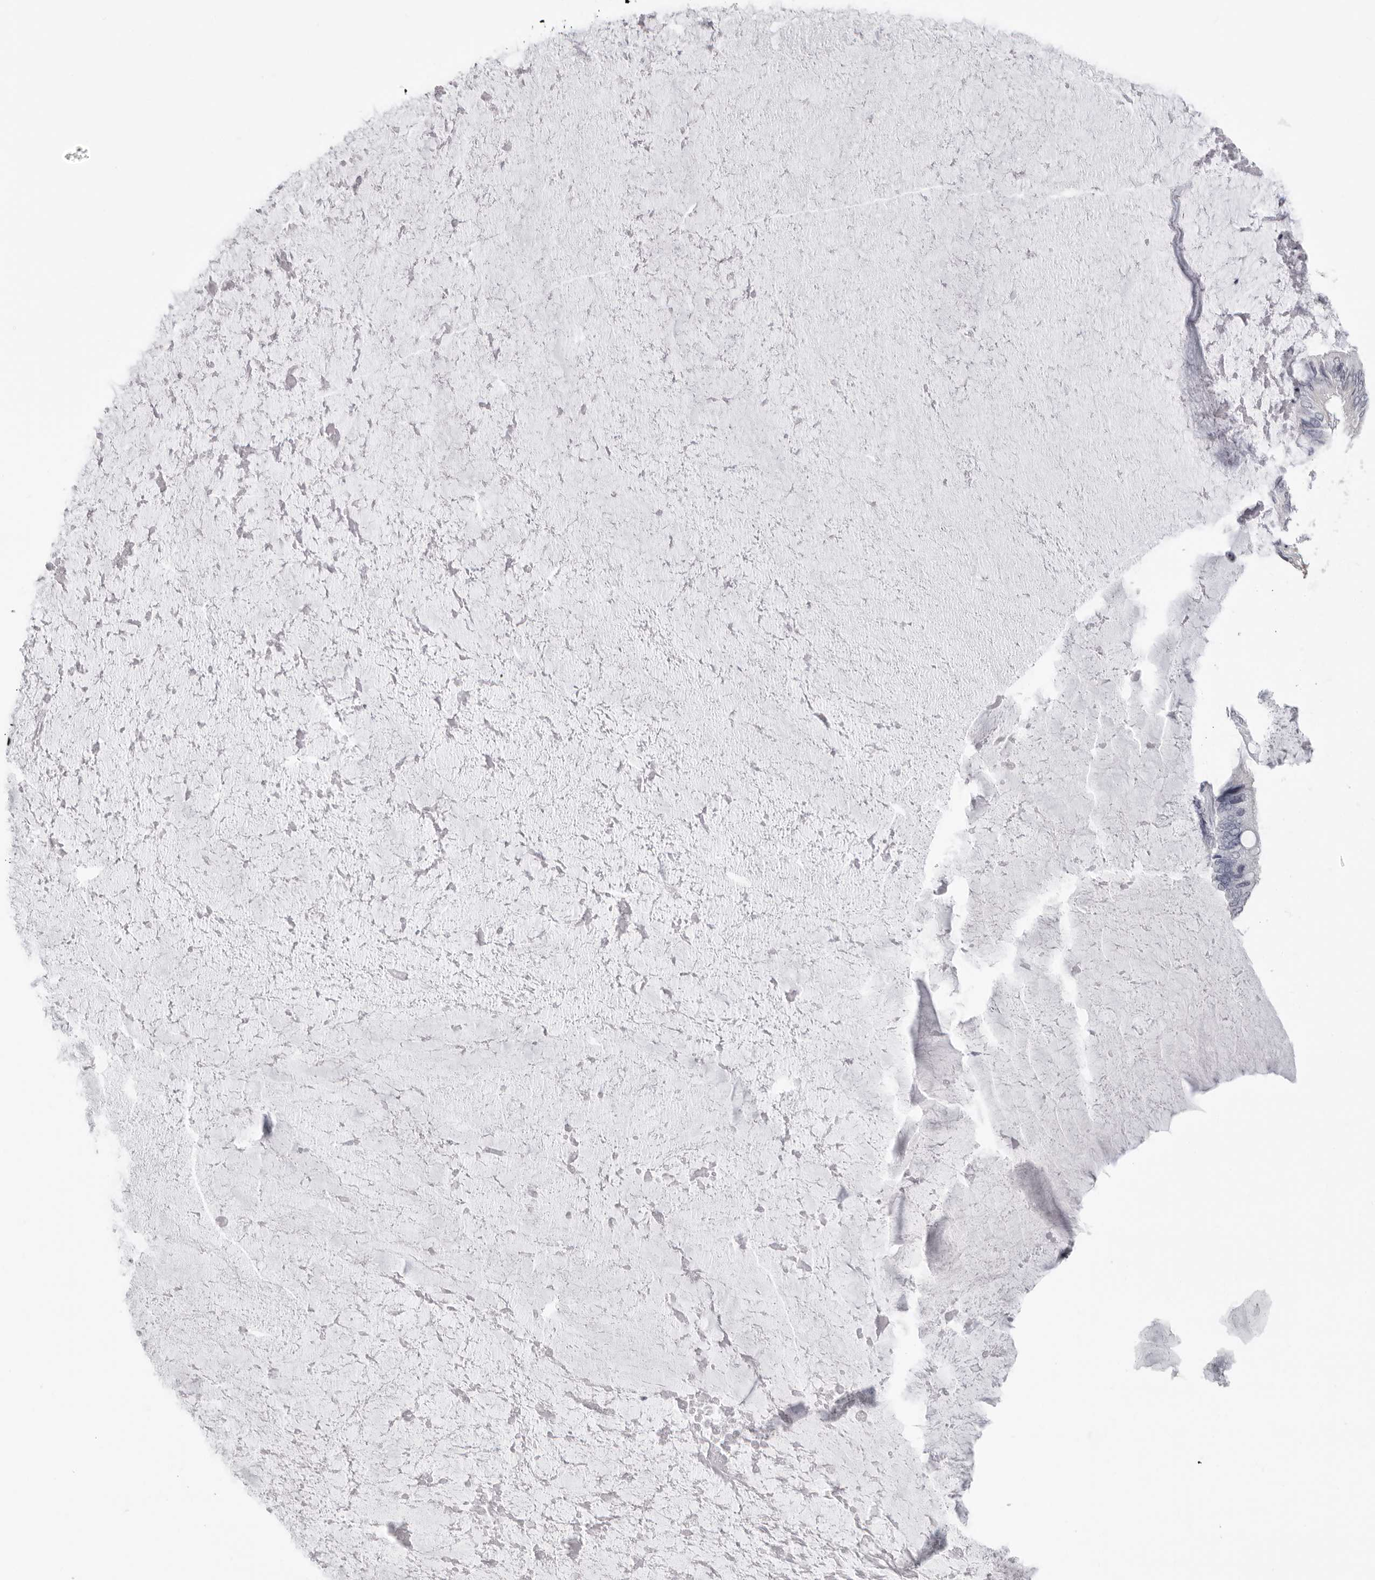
{"staining": {"intensity": "negative", "quantity": "none", "location": "none"}, "tissue": "ovarian cancer", "cell_type": "Tumor cells", "image_type": "cancer", "snomed": [{"axis": "morphology", "description": "Cystadenocarcinoma, mucinous, NOS"}, {"axis": "topography", "description": "Ovary"}], "caption": "This is an immunohistochemistry (IHC) micrograph of human ovarian cancer. There is no positivity in tumor cells.", "gene": "DNALI1", "patient": {"sex": "female", "age": 61}}